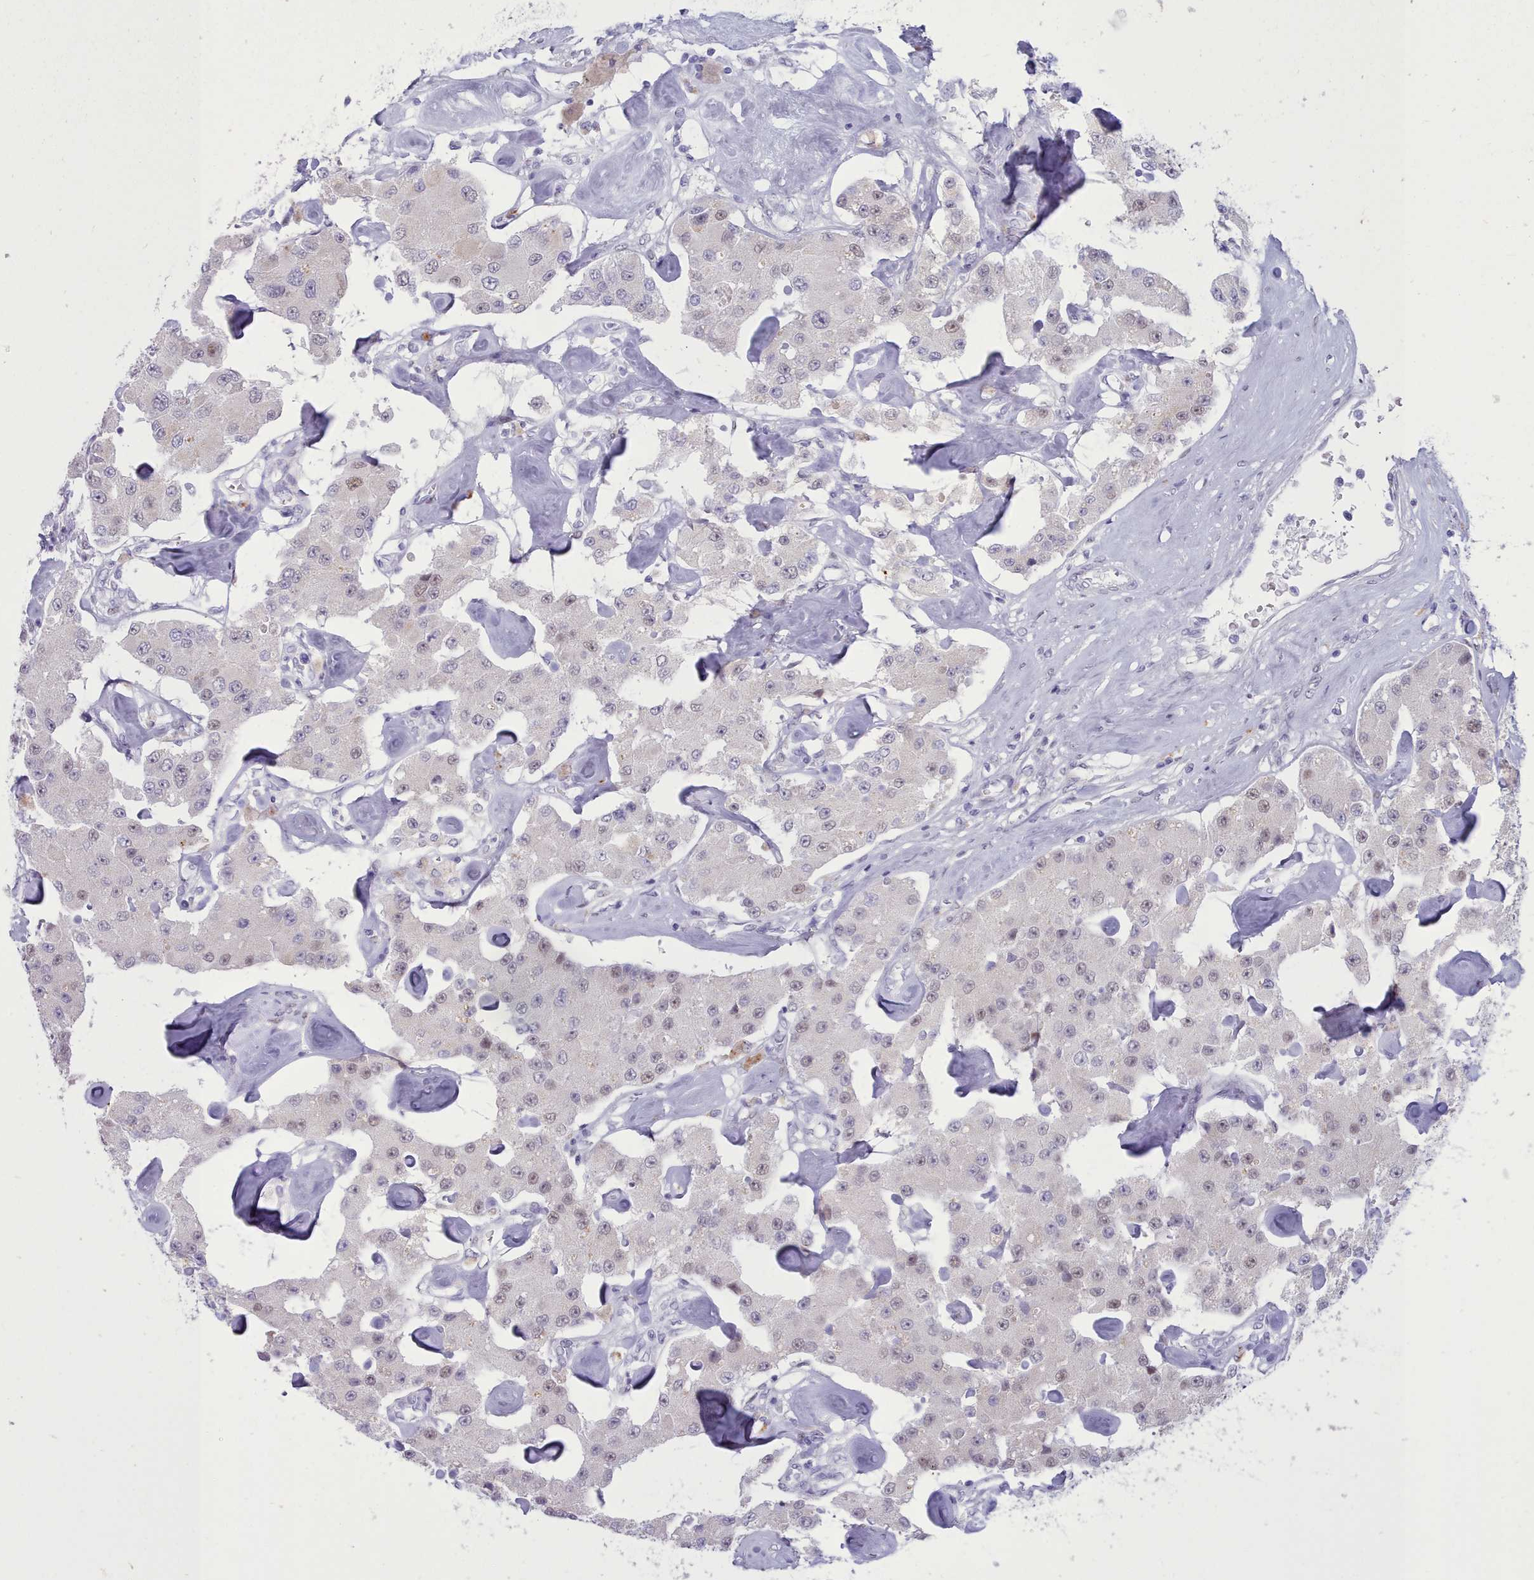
{"staining": {"intensity": "weak", "quantity": "<25%", "location": "nuclear"}, "tissue": "carcinoid", "cell_type": "Tumor cells", "image_type": "cancer", "snomed": [{"axis": "morphology", "description": "Carcinoid, malignant, NOS"}, {"axis": "topography", "description": "Pancreas"}], "caption": "Histopathology image shows no protein positivity in tumor cells of malignant carcinoid tissue.", "gene": "TMEM253", "patient": {"sex": "male", "age": 41}}